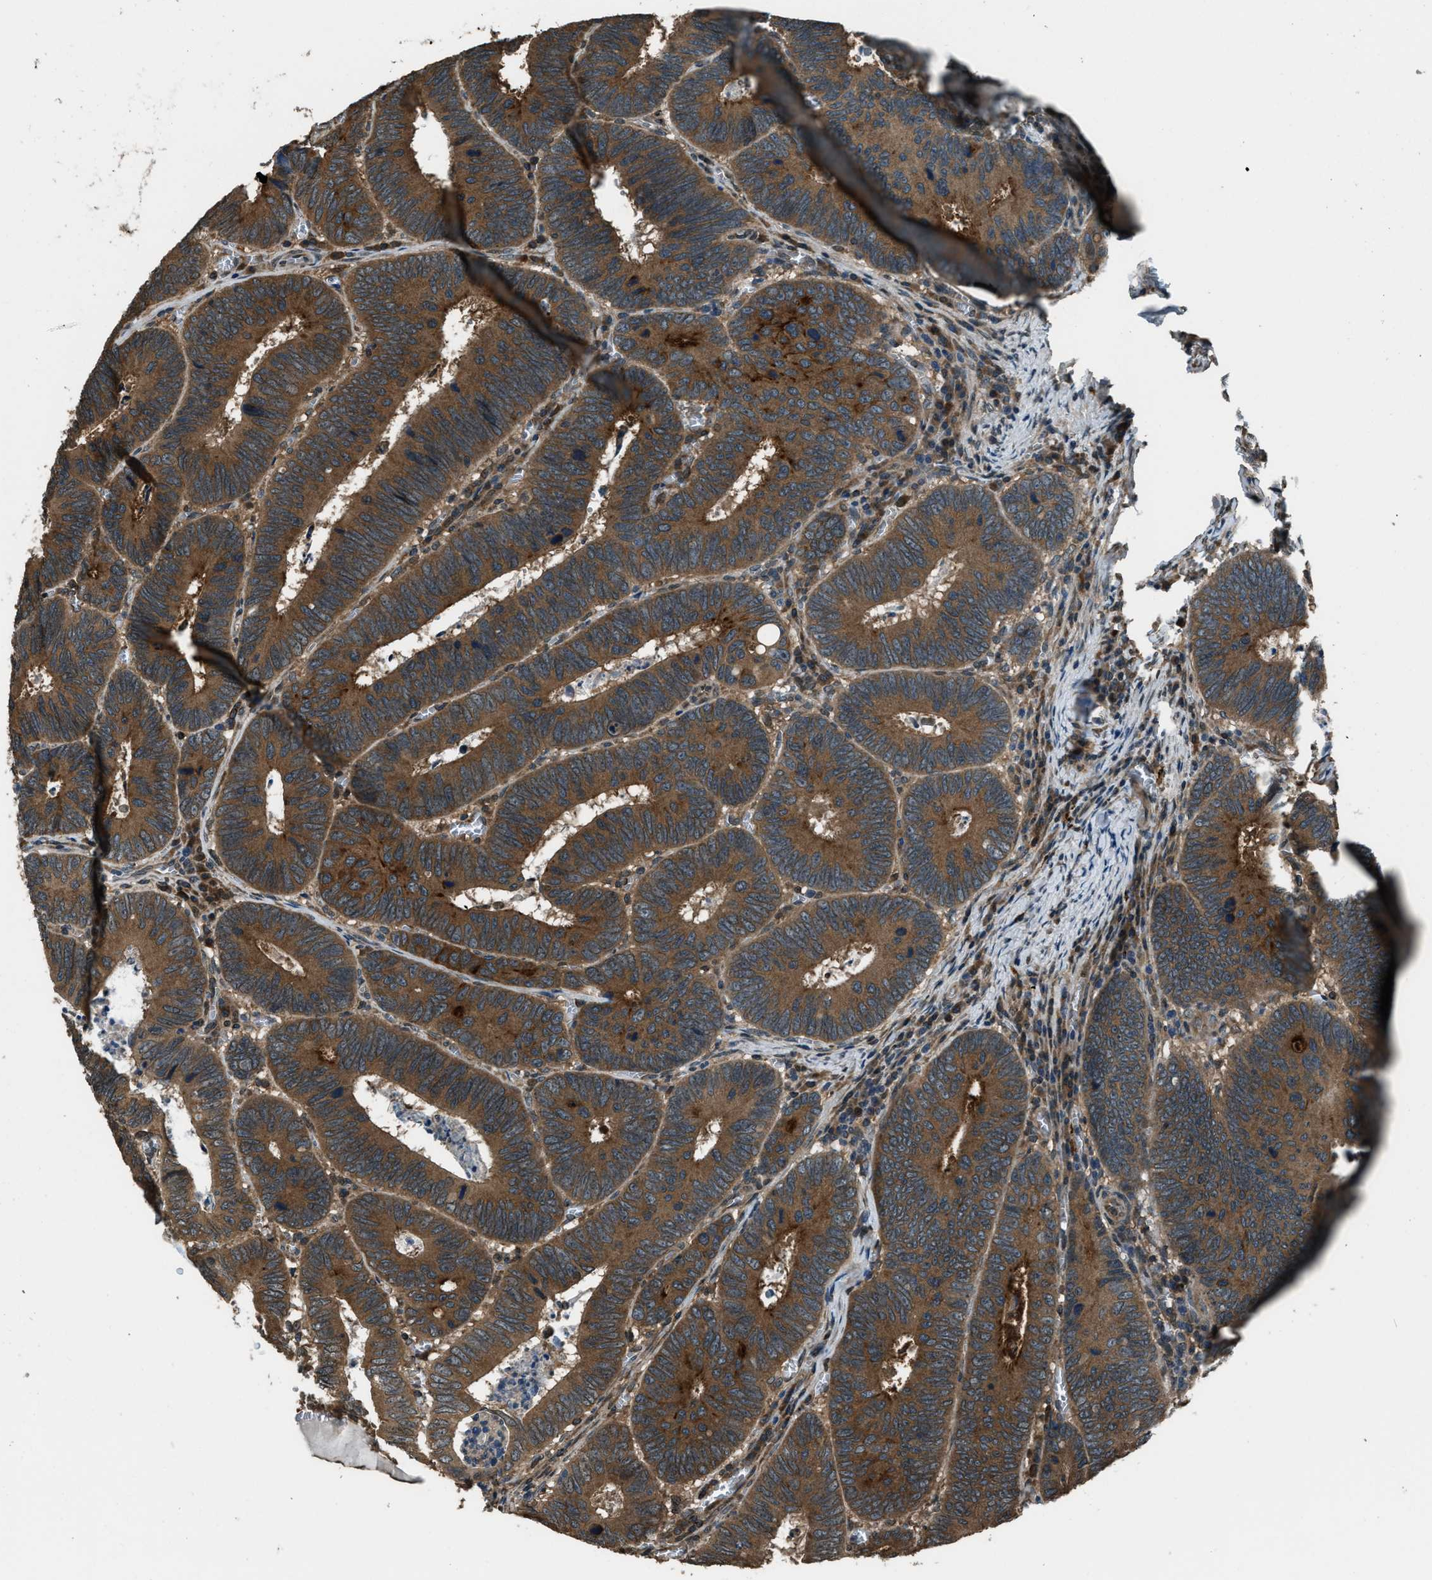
{"staining": {"intensity": "moderate", "quantity": ">75%", "location": "cytoplasmic/membranous"}, "tissue": "colorectal cancer", "cell_type": "Tumor cells", "image_type": "cancer", "snomed": [{"axis": "morphology", "description": "Inflammation, NOS"}, {"axis": "morphology", "description": "Adenocarcinoma, NOS"}, {"axis": "topography", "description": "Colon"}], "caption": "A medium amount of moderate cytoplasmic/membranous positivity is identified in about >75% of tumor cells in colorectal cancer tissue.", "gene": "TRIM4", "patient": {"sex": "male", "age": 72}}